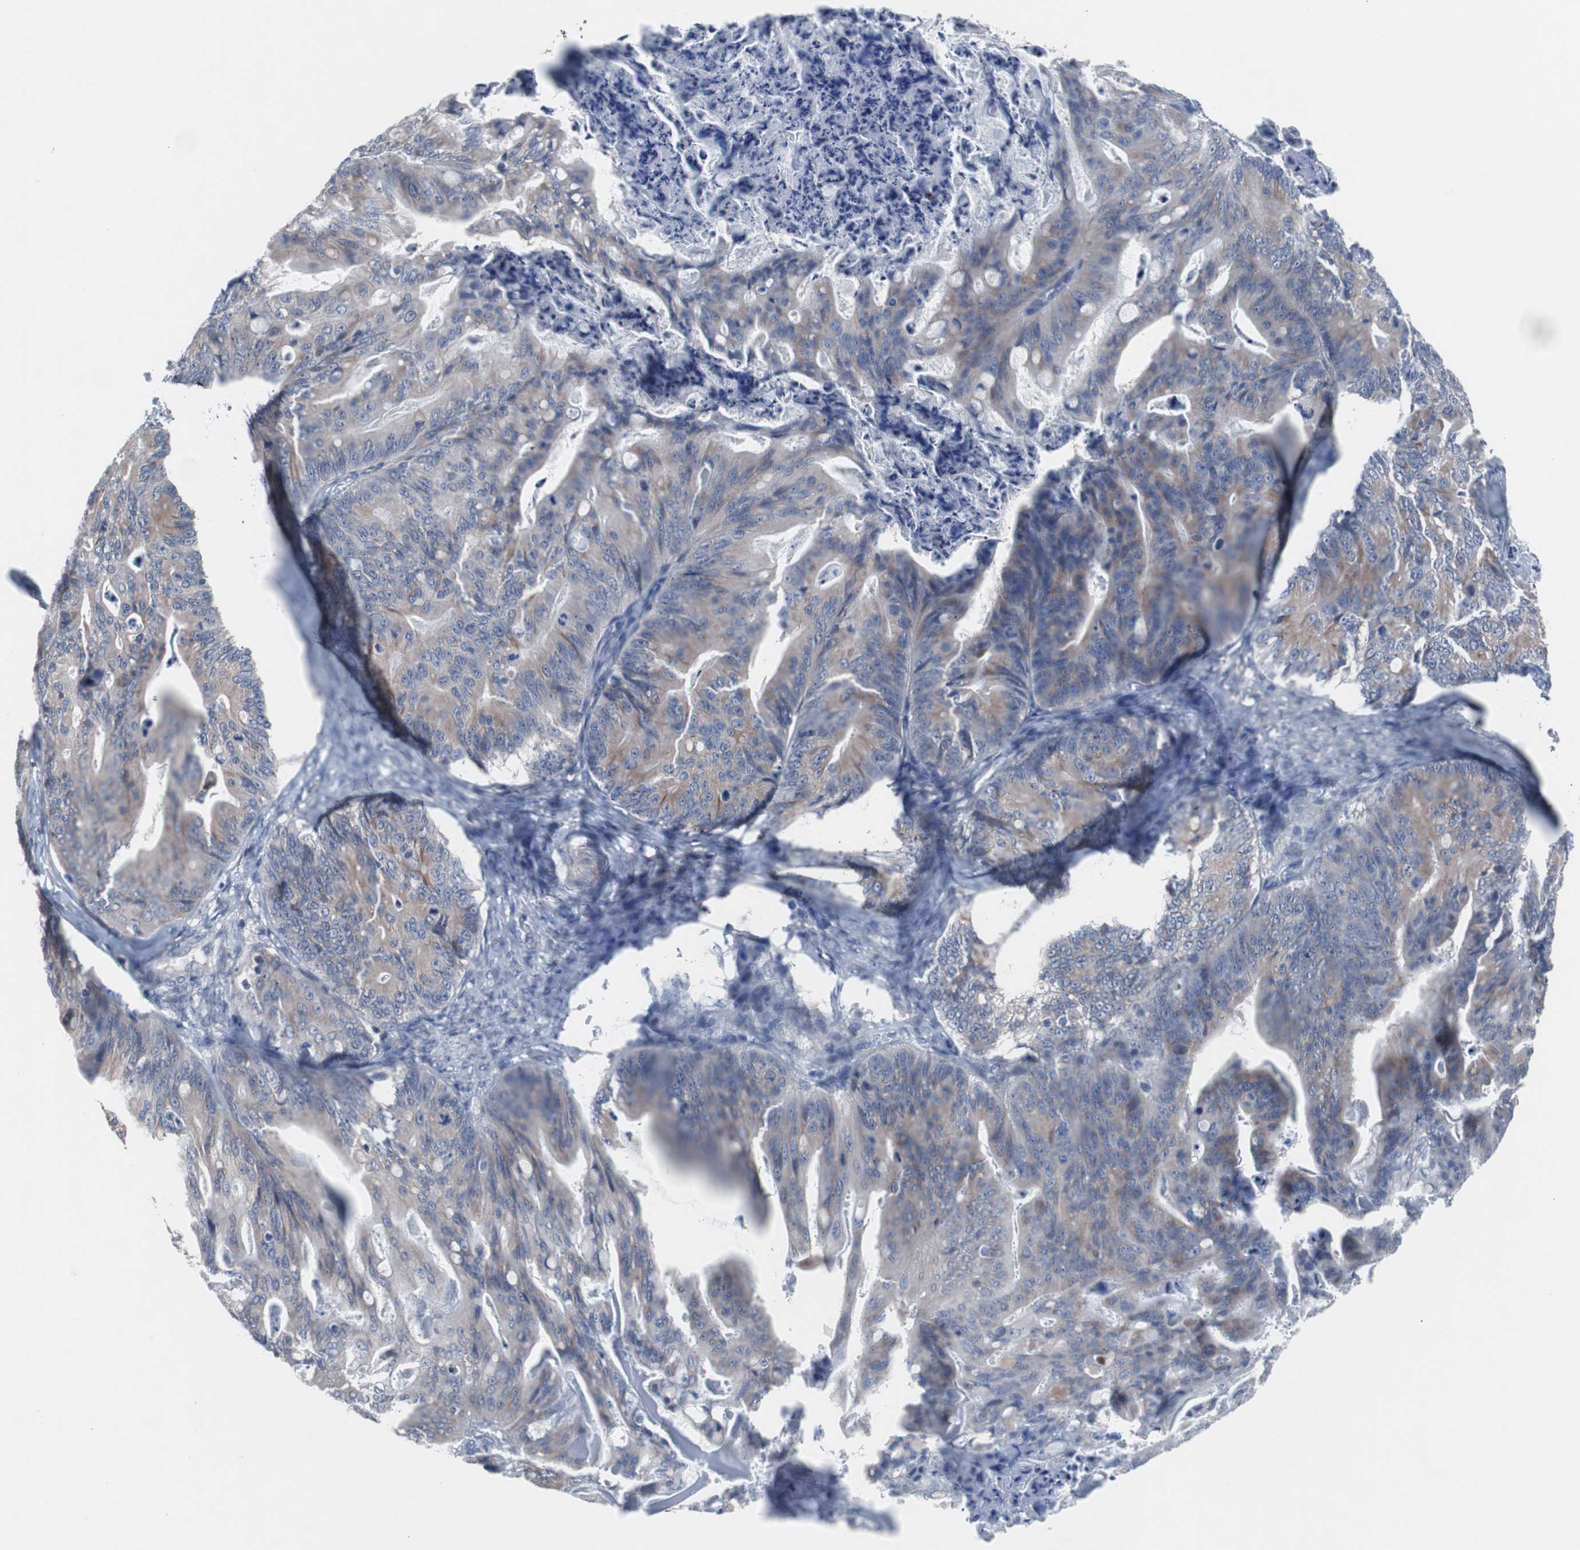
{"staining": {"intensity": "weak", "quantity": ">75%", "location": "cytoplasmic/membranous"}, "tissue": "ovarian cancer", "cell_type": "Tumor cells", "image_type": "cancer", "snomed": [{"axis": "morphology", "description": "Cystadenocarcinoma, mucinous, NOS"}, {"axis": "topography", "description": "Ovary"}], "caption": "Brown immunohistochemical staining in mucinous cystadenocarcinoma (ovarian) displays weak cytoplasmic/membranous expression in approximately >75% of tumor cells.", "gene": "MUTYH", "patient": {"sex": "female", "age": 36}}